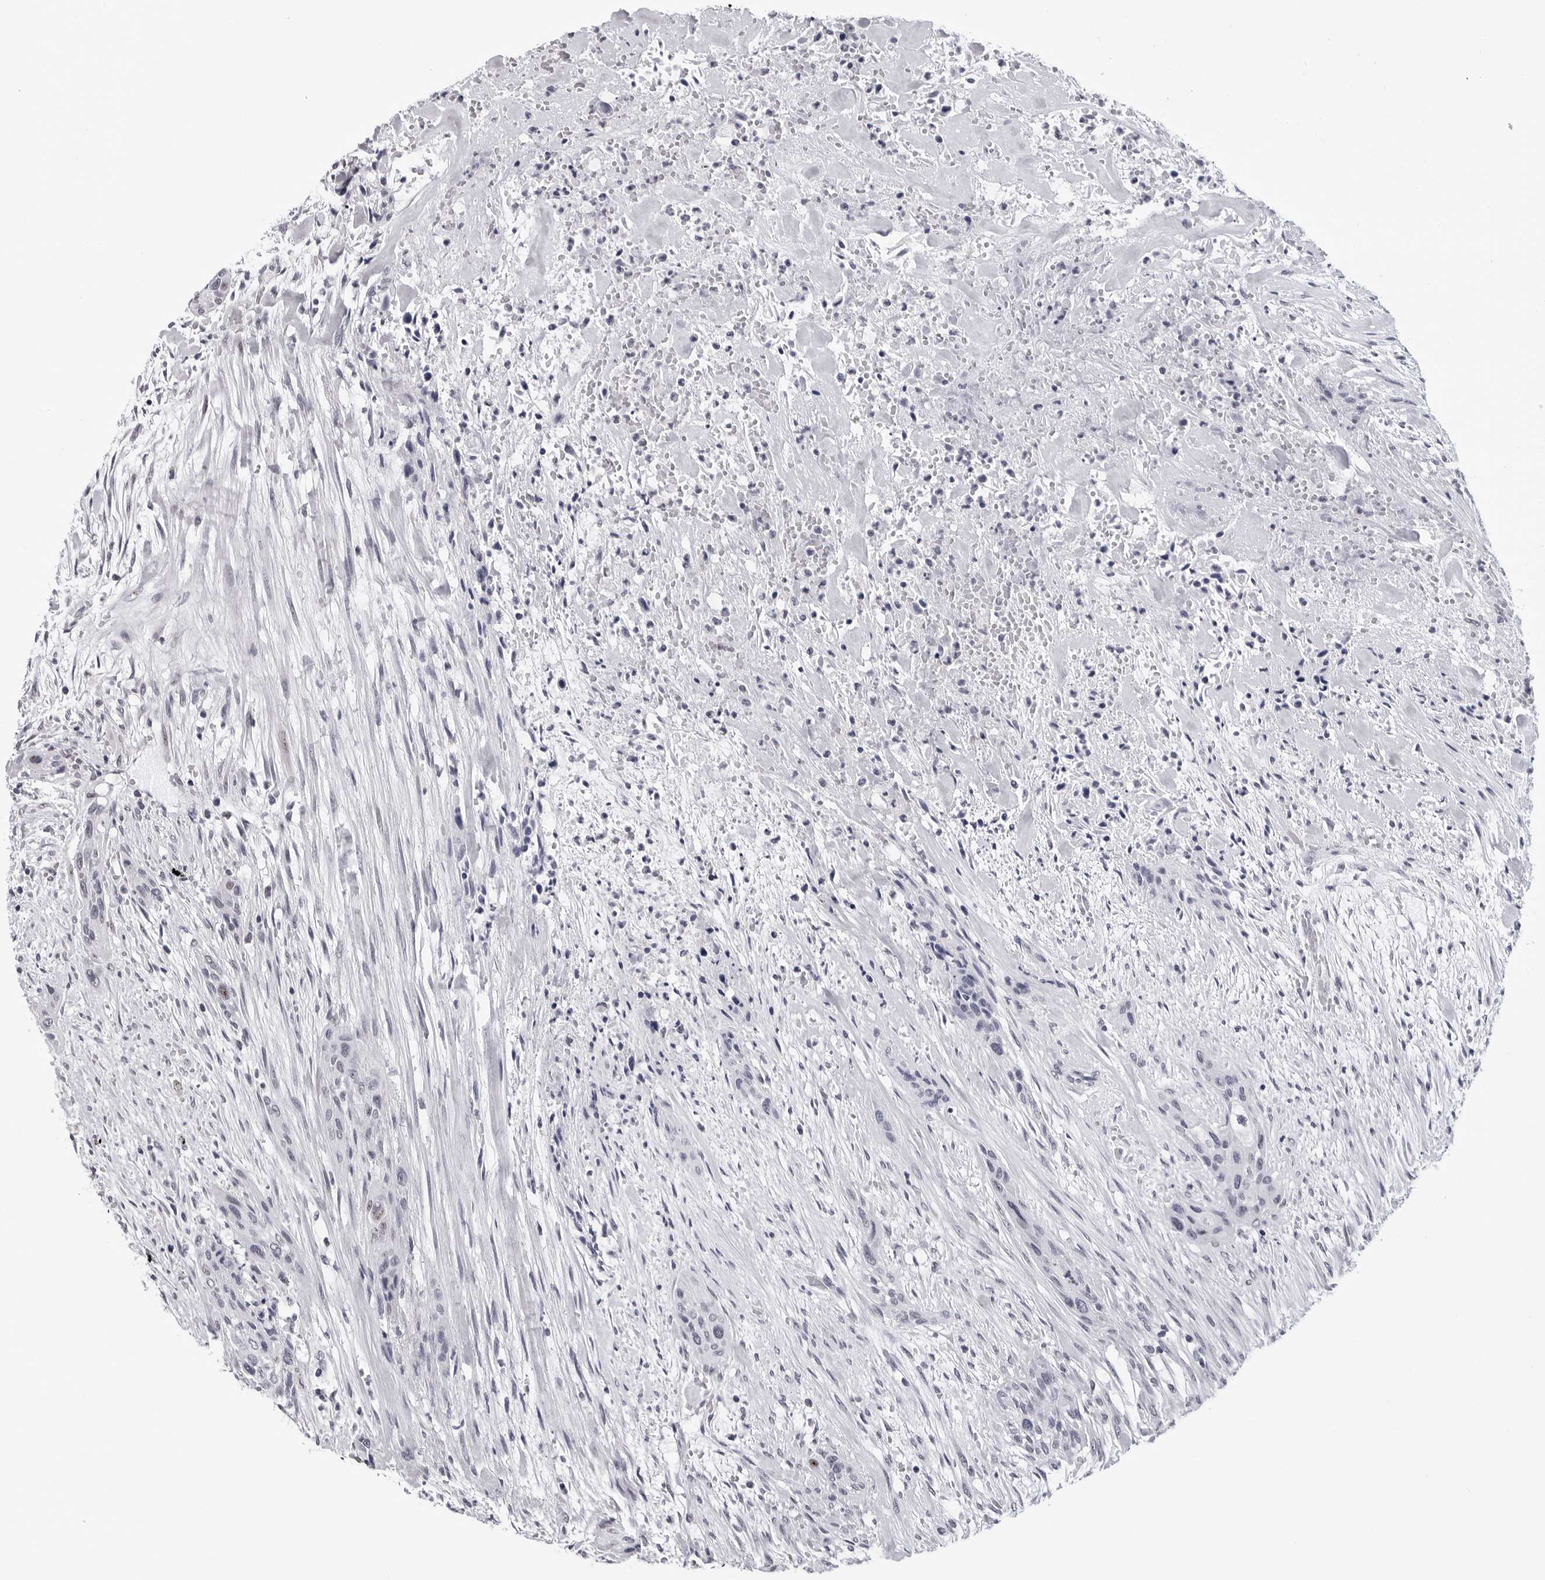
{"staining": {"intensity": "negative", "quantity": "none", "location": "none"}, "tissue": "urothelial cancer", "cell_type": "Tumor cells", "image_type": "cancer", "snomed": [{"axis": "morphology", "description": "Urothelial carcinoma, High grade"}, {"axis": "topography", "description": "Urinary bladder"}], "caption": "There is no significant staining in tumor cells of urothelial carcinoma (high-grade). (DAB (3,3'-diaminobenzidine) immunohistochemistry (IHC), high magnification).", "gene": "GNL2", "patient": {"sex": "male", "age": 35}}